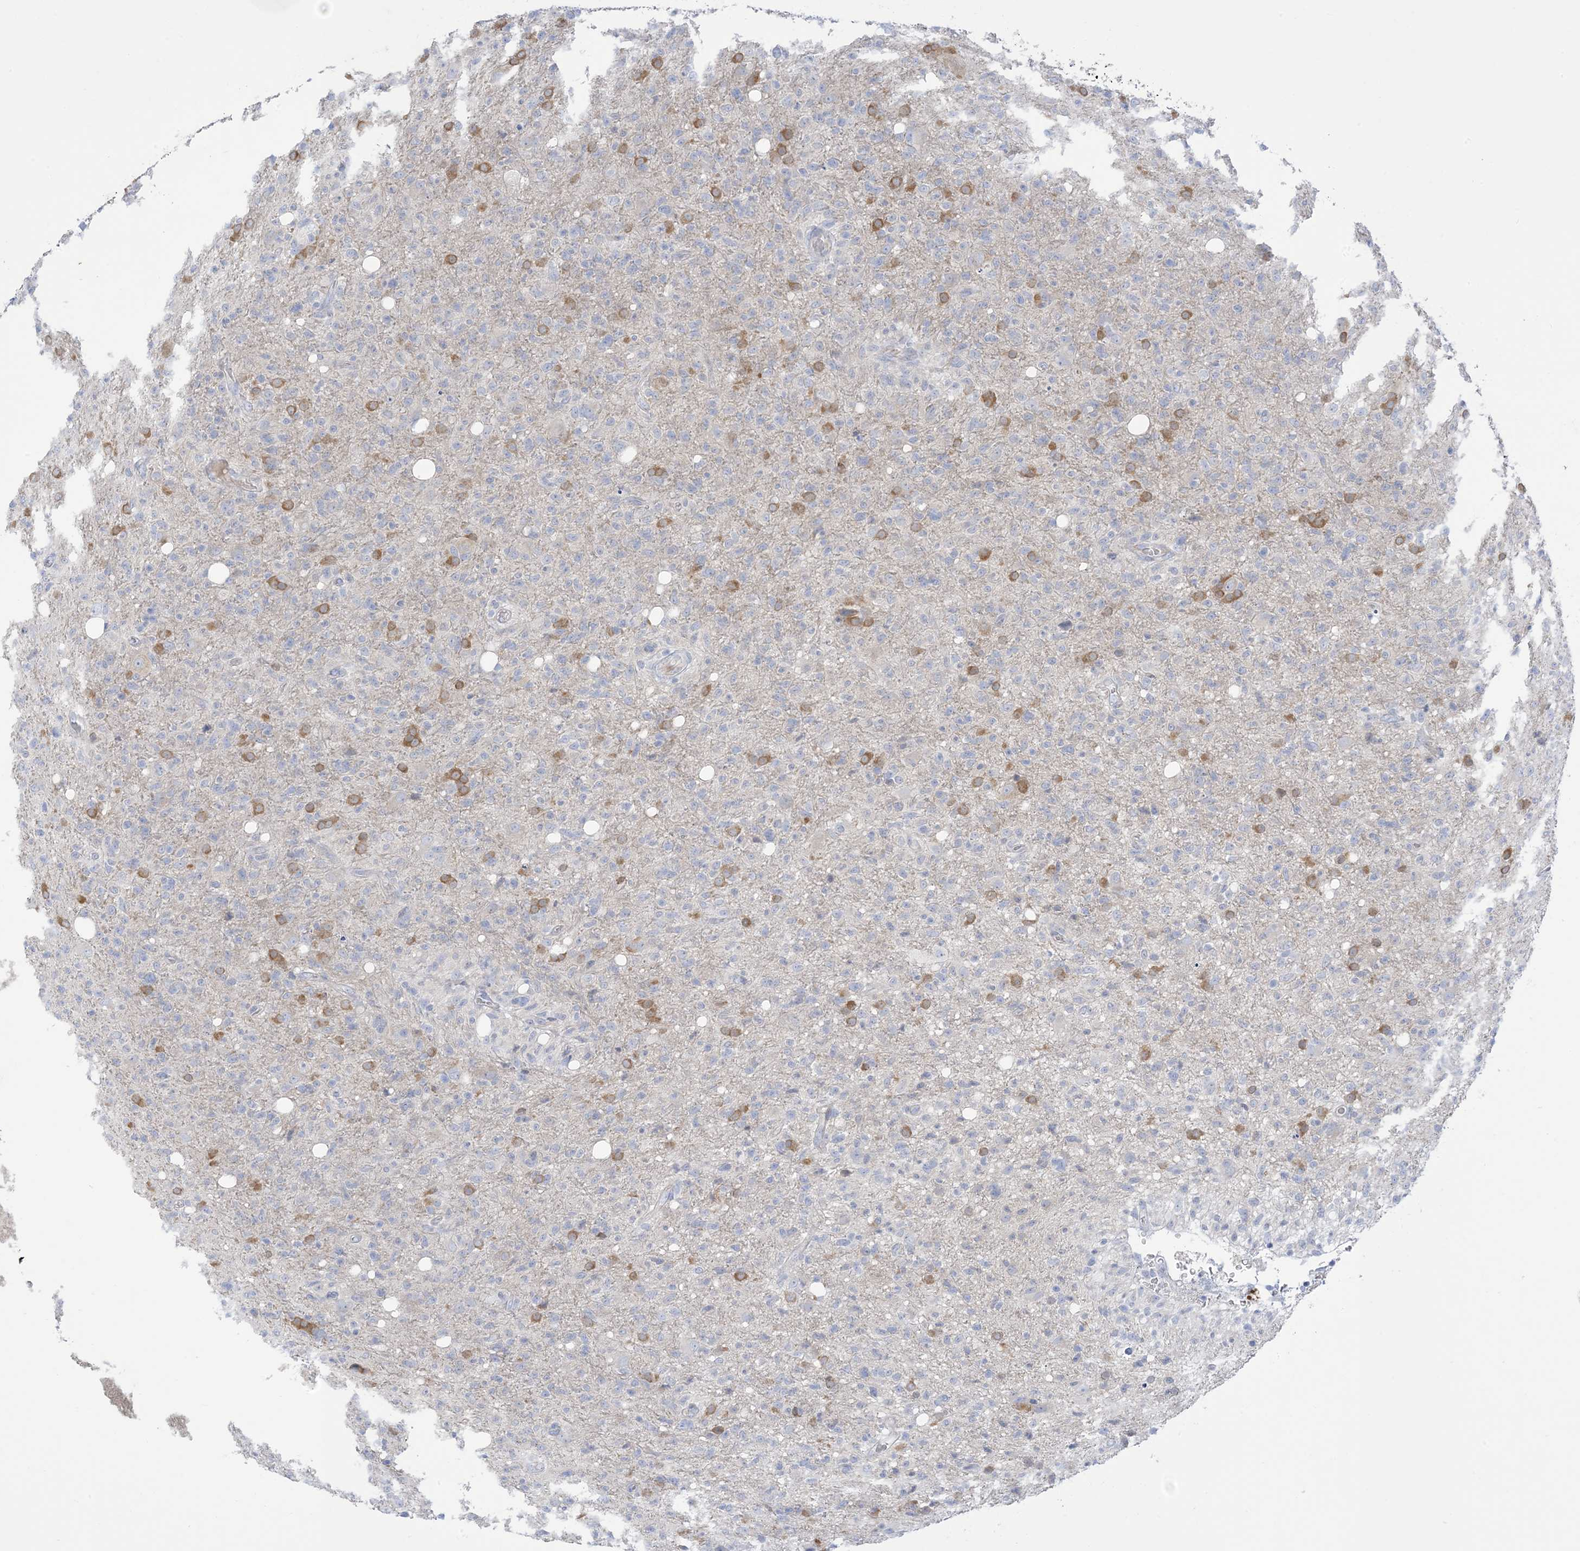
{"staining": {"intensity": "negative", "quantity": "none", "location": "none"}, "tissue": "glioma", "cell_type": "Tumor cells", "image_type": "cancer", "snomed": [{"axis": "morphology", "description": "Glioma, malignant, High grade"}, {"axis": "topography", "description": "Brain"}], "caption": "Human high-grade glioma (malignant) stained for a protein using IHC displays no staining in tumor cells.", "gene": "XIRP2", "patient": {"sex": "female", "age": 57}}